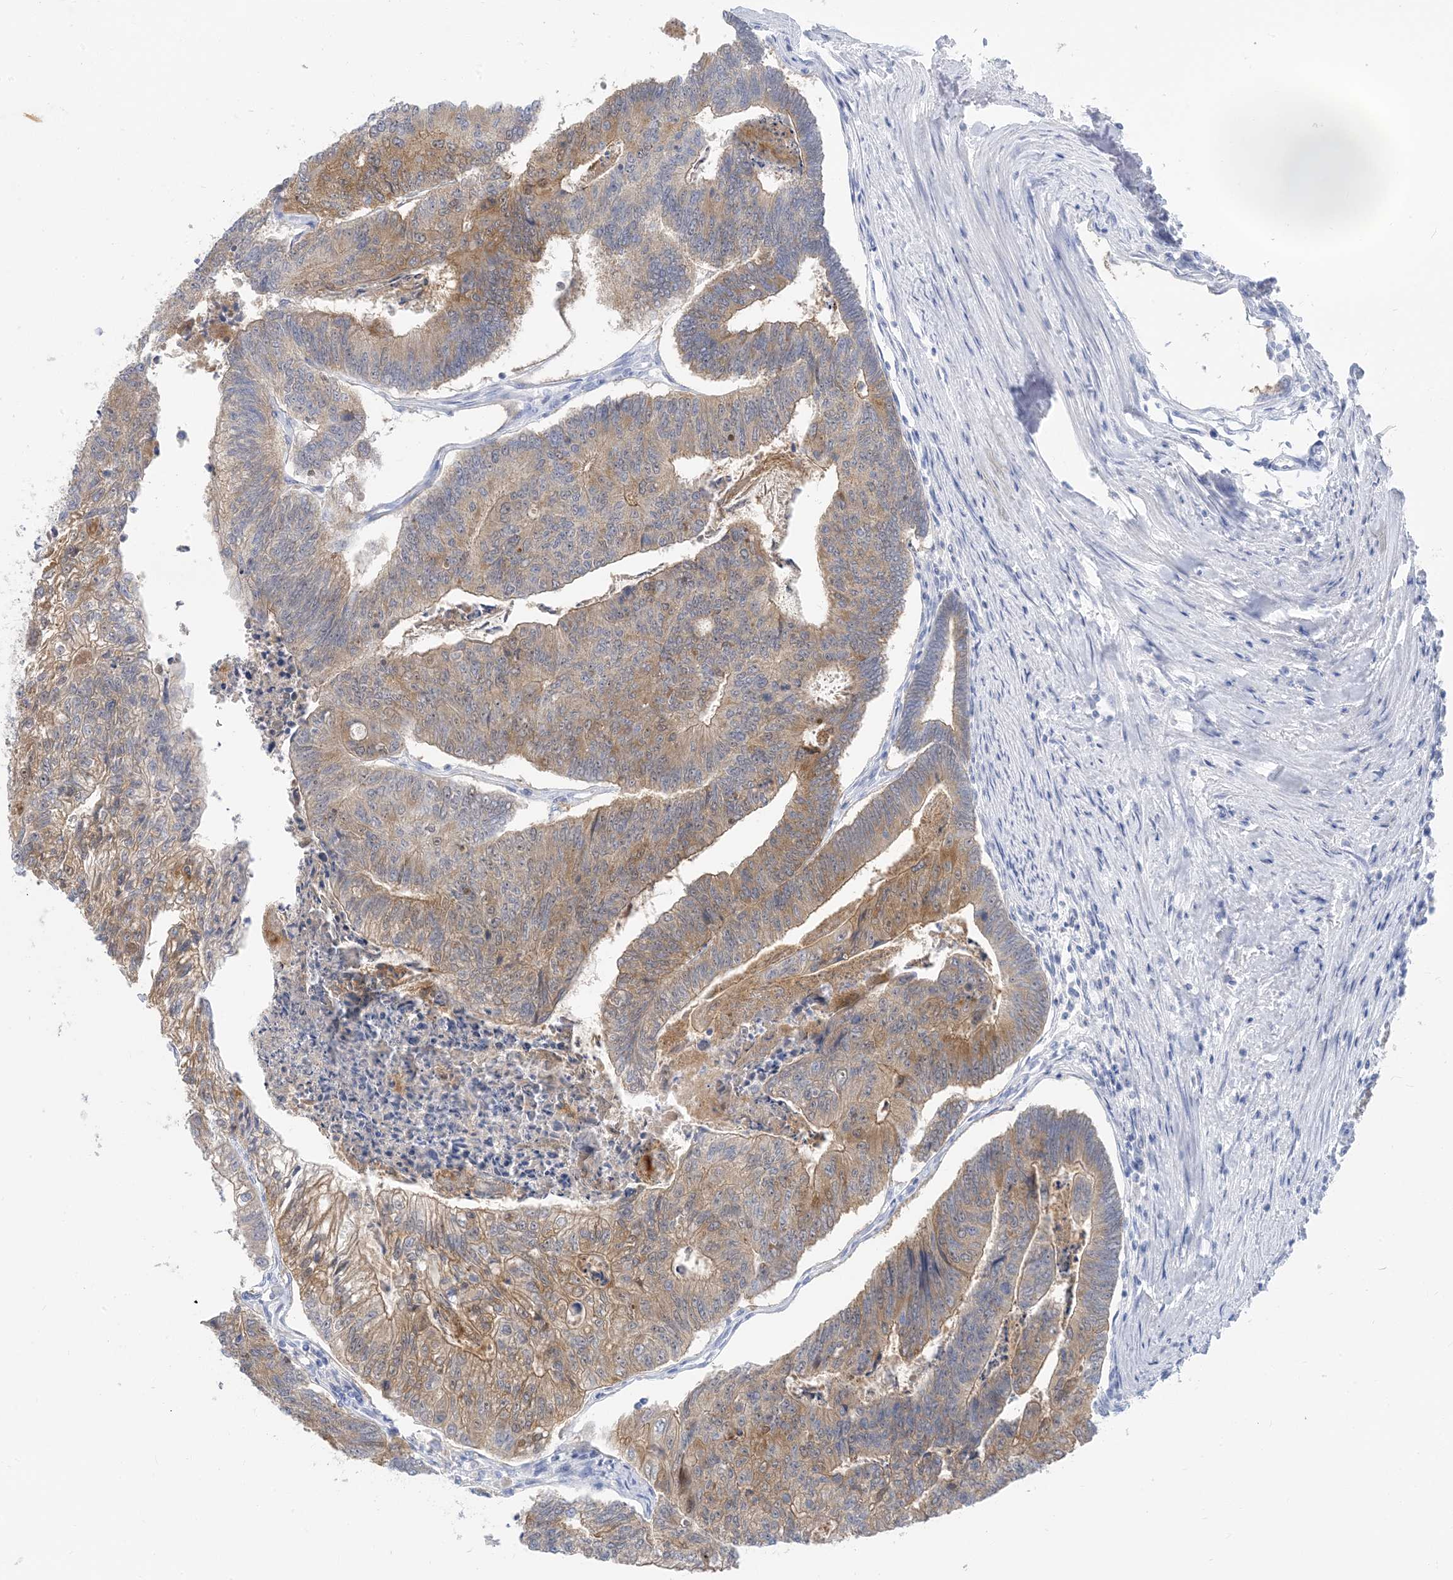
{"staining": {"intensity": "moderate", "quantity": ">75%", "location": "cytoplasmic/membranous"}, "tissue": "colorectal cancer", "cell_type": "Tumor cells", "image_type": "cancer", "snomed": [{"axis": "morphology", "description": "Adenocarcinoma, NOS"}, {"axis": "topography", "description": "Colon"}], "caption": "Immunohistochemistry photomicrograph of neoplastic tissue: human colorectal adenocarcinoma stained using IHC shows medium levels of moderate protein expression localized specifically in the cytoplasmic/membranous of tumor cells, appearing as a cytoplasmic/membranous brown color.", "gene": "SH3YL1", "patient": {"sex": "female", "age": 67}}